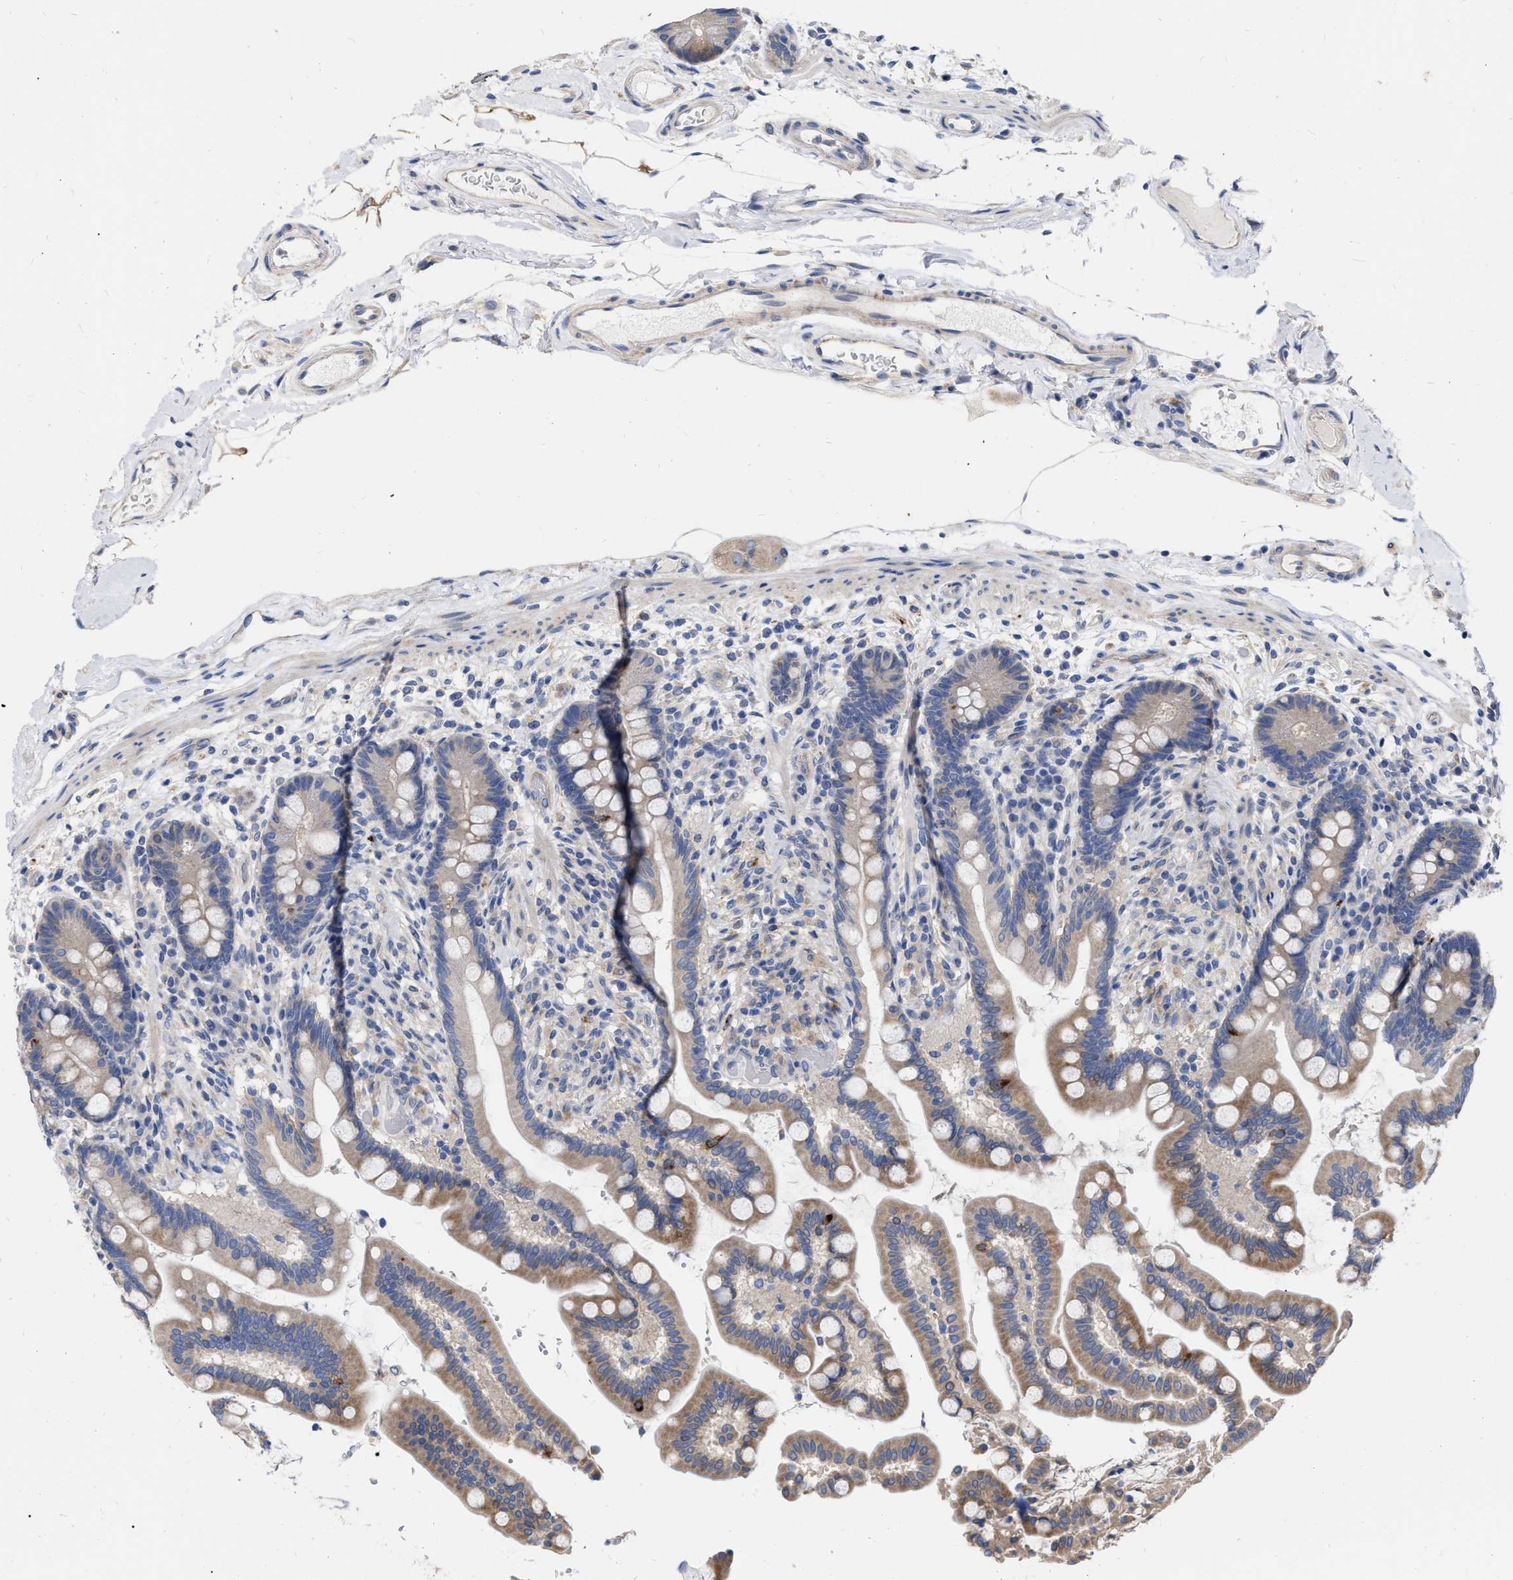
{"staining": {"intensity": "weak", "quantity": ">75%", "location": "cytoplasmic/membranous"}, "tissue": "colon", "cell_type": "Endothelial cells", "image_type": "normal", "snomed": [{"axis": "morphology", "description": "Normal tissue, NOS"}, {"axis": "topography", "description": "Colon"}], "caption": "High-power microscopy captured an IHC image of benign colon, revealing weak cytoplasmic/membranous staining in approximately >75% of endothelial cells.", "gene": "MLST8", "patient": {"sex": "male", "age": 73}}